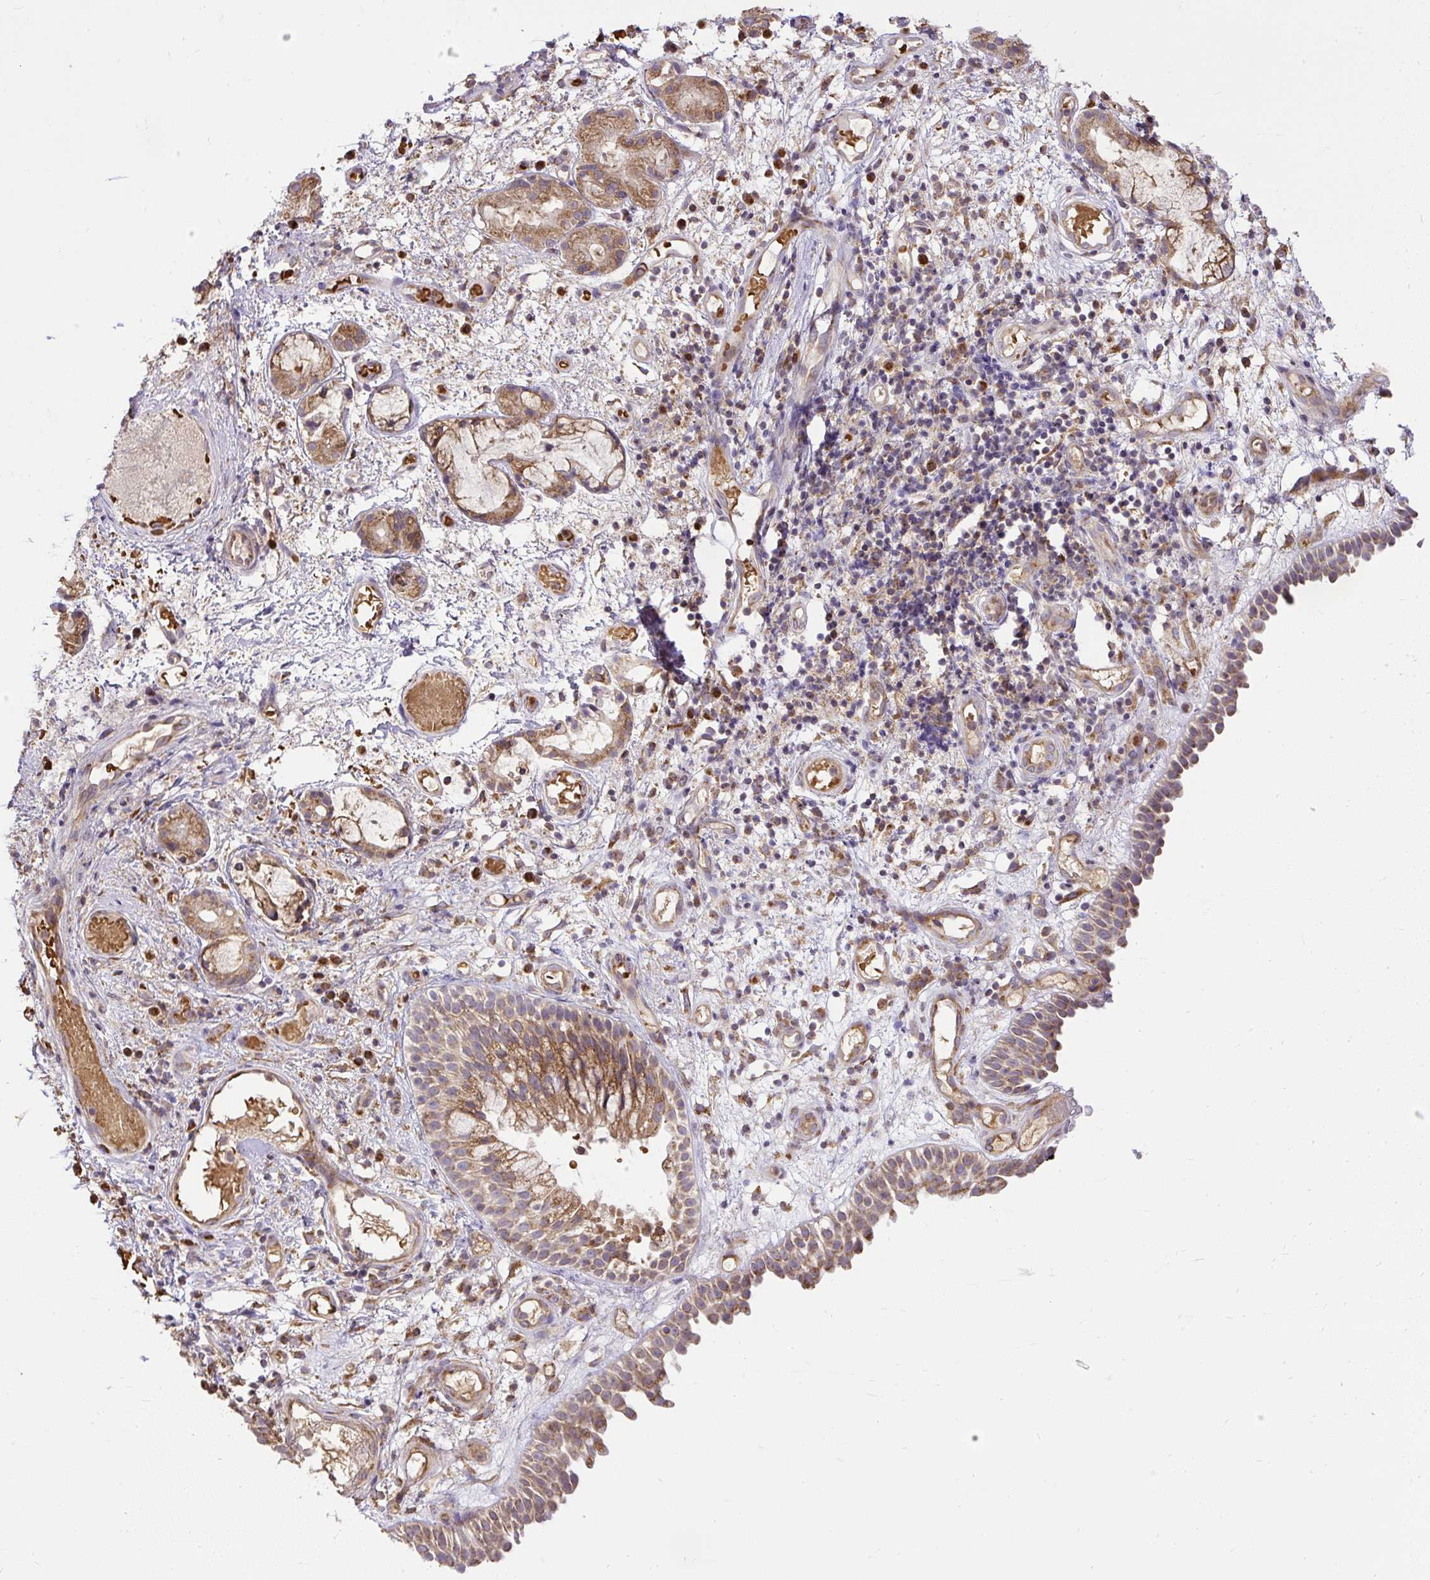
{"staining": {"intensity": "moderate", "quantity": ">75%", "location": "cytoplasmic/membranous"}, "tissue": "nasopharynx", "cell_type": "Respiratory epithelial cells", "image_type": "normal", "snomed": [{"axis": "morphology", "description": "Normal tissue, NOS"}, {"axis": "morphology", "description": "Inflammation, NOS"}, {"axis": "topography", "description": "Nasopharynx"}], "caption": "Immunohistochemical staining of normal nasopharynx exhibits moderate cytoplasmic/membranous protein staining in about >75% of respiratory epithelial cells.", "gene": "SMC4", "patient": {"sex": "male", "age": 54}}